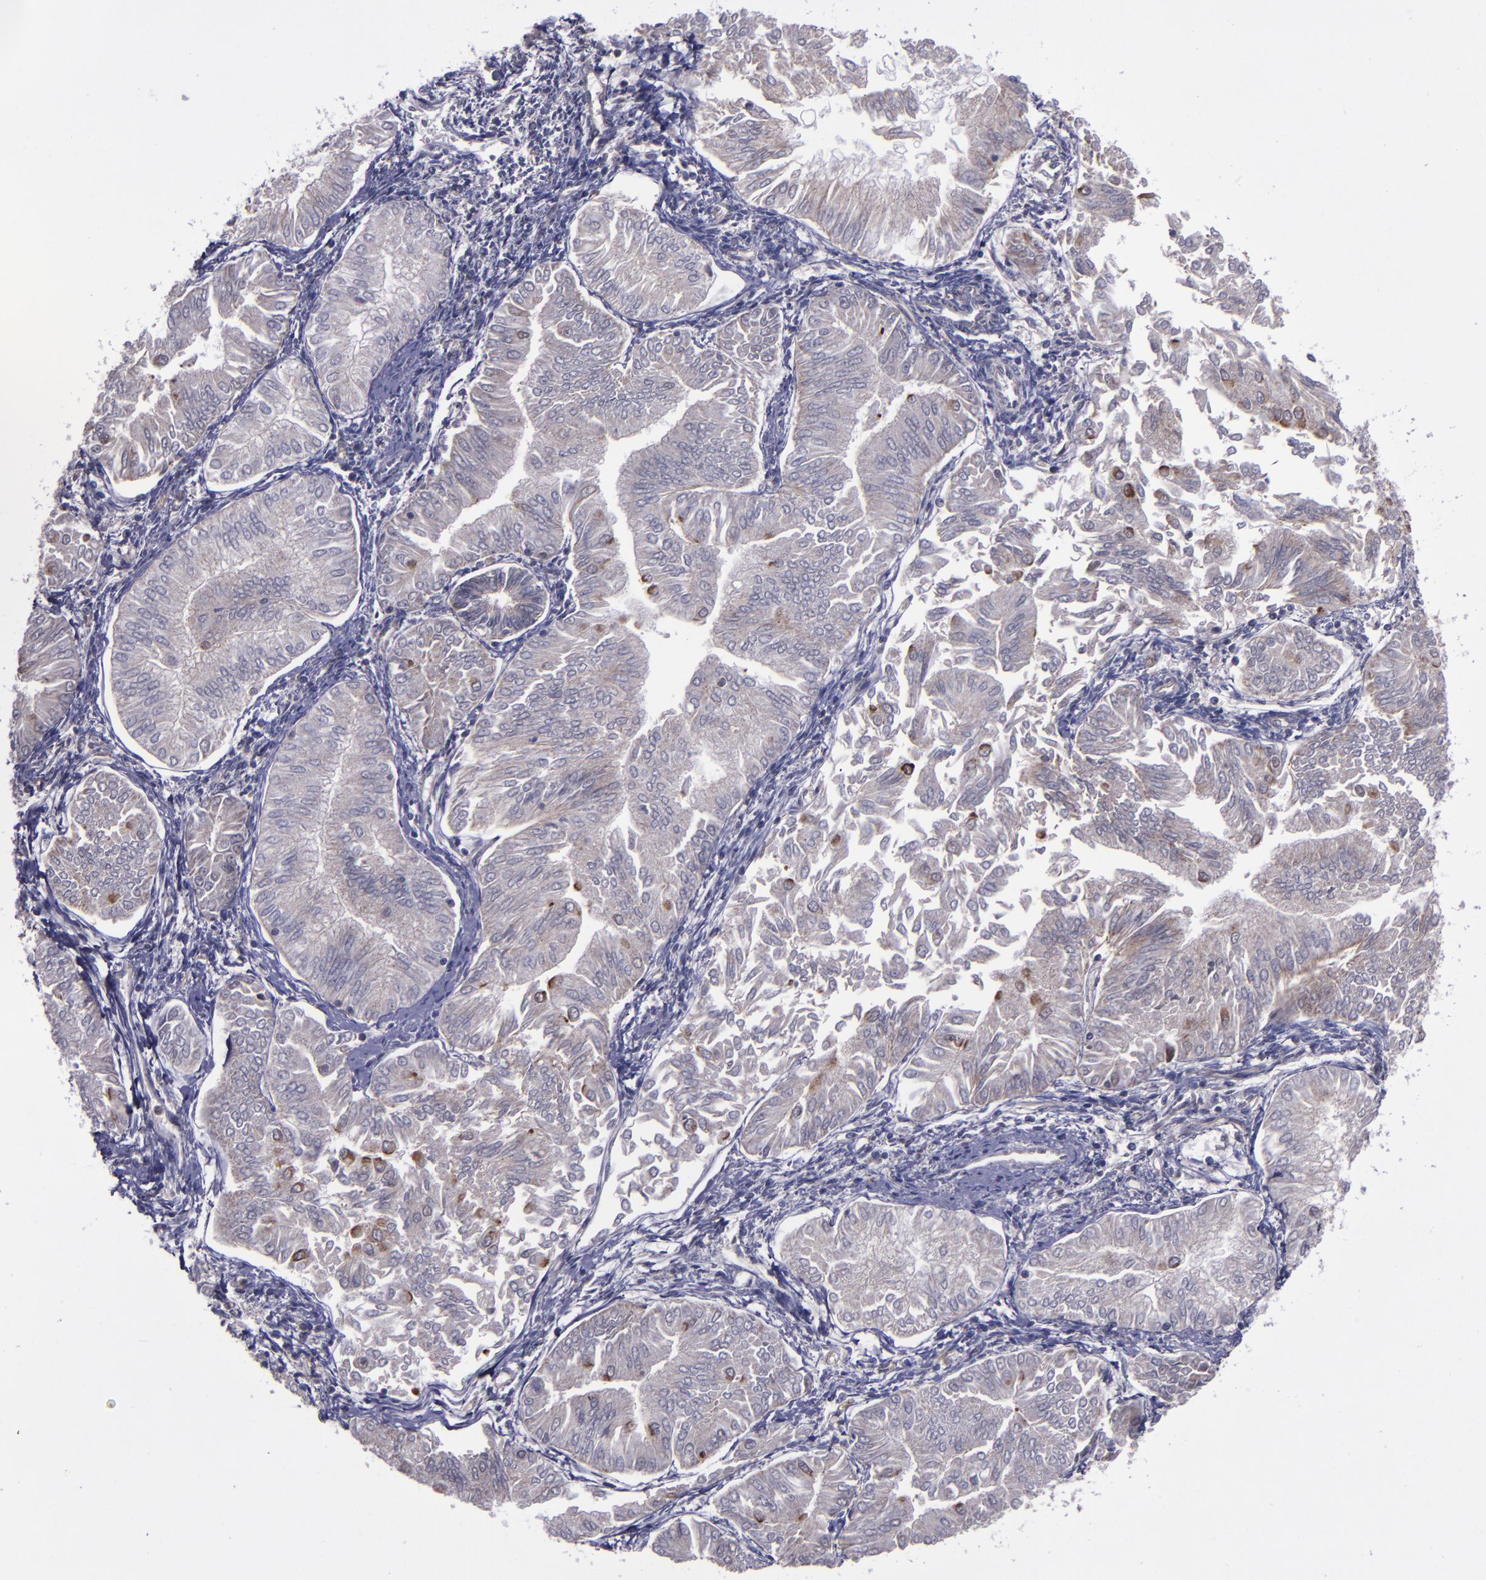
{"staining": {"intensity": "weak", "quantity": ">75%", "location": "cytoplasmic/membranous"}, "tissue": "endometrial cancer", "cell_type": "Tumor cells", "image_type": "cancer", "snomed": [{"axis": "morphology", "description": "Adenocarcinoma, NOS"}, {"axis": "topography", "description": "Endometrium"}], "caption": "A high-resolution histopathology image shows IHC staining of endometrial cancer, which shows weak cytoplasmic/membranous positivity in about >75% of tumor cells.", "gene": "LONP1", "patient": {"sex": "female", "age": 53}}